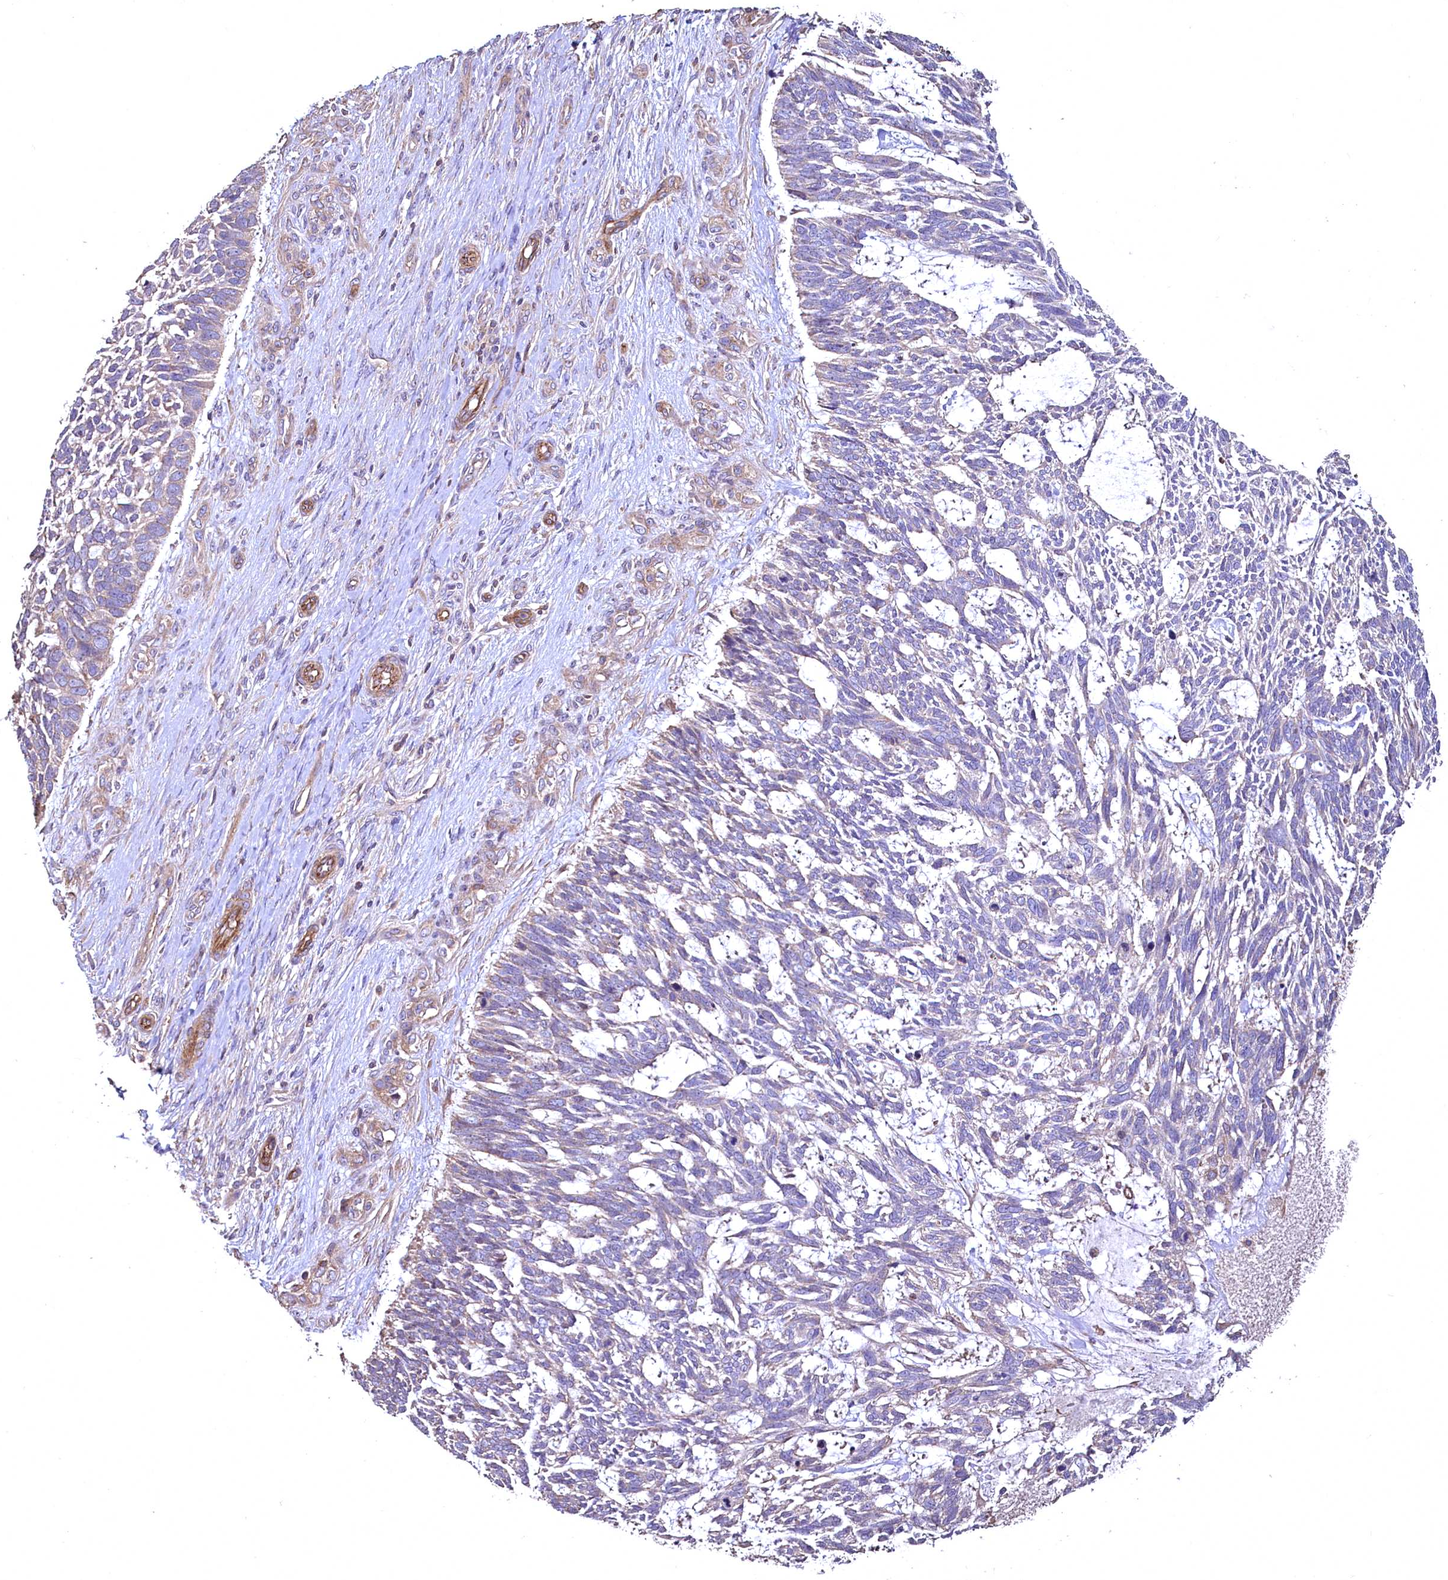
{"staining": {"intensity": "moderate", "quantity": "<25%", "location": "cytoplasmic/membranous"}, "tissue": "skin cancer", "cell_type": "Tumor cells", "image_type": "cancer", "snomed": [{"axis": "morphology", "description": "Basal cell carcinoma"}, {"axis": "topography", "description": "Skin"}], "caption": "Immunohistochemical staining of skin cancer (basal cell carcinoma) exhibits low levels of moderate cytoplasmic/membranous positivity in approximately <25% of tumor cells. The staining was performed using DAB (3,3'-diaminobenzidine), with brown indicating positive protein expression. Nuclei are stained blue with hematoxylin.", "gene": "TBCEL", "patient": {"sex": "male", "age": 88}}